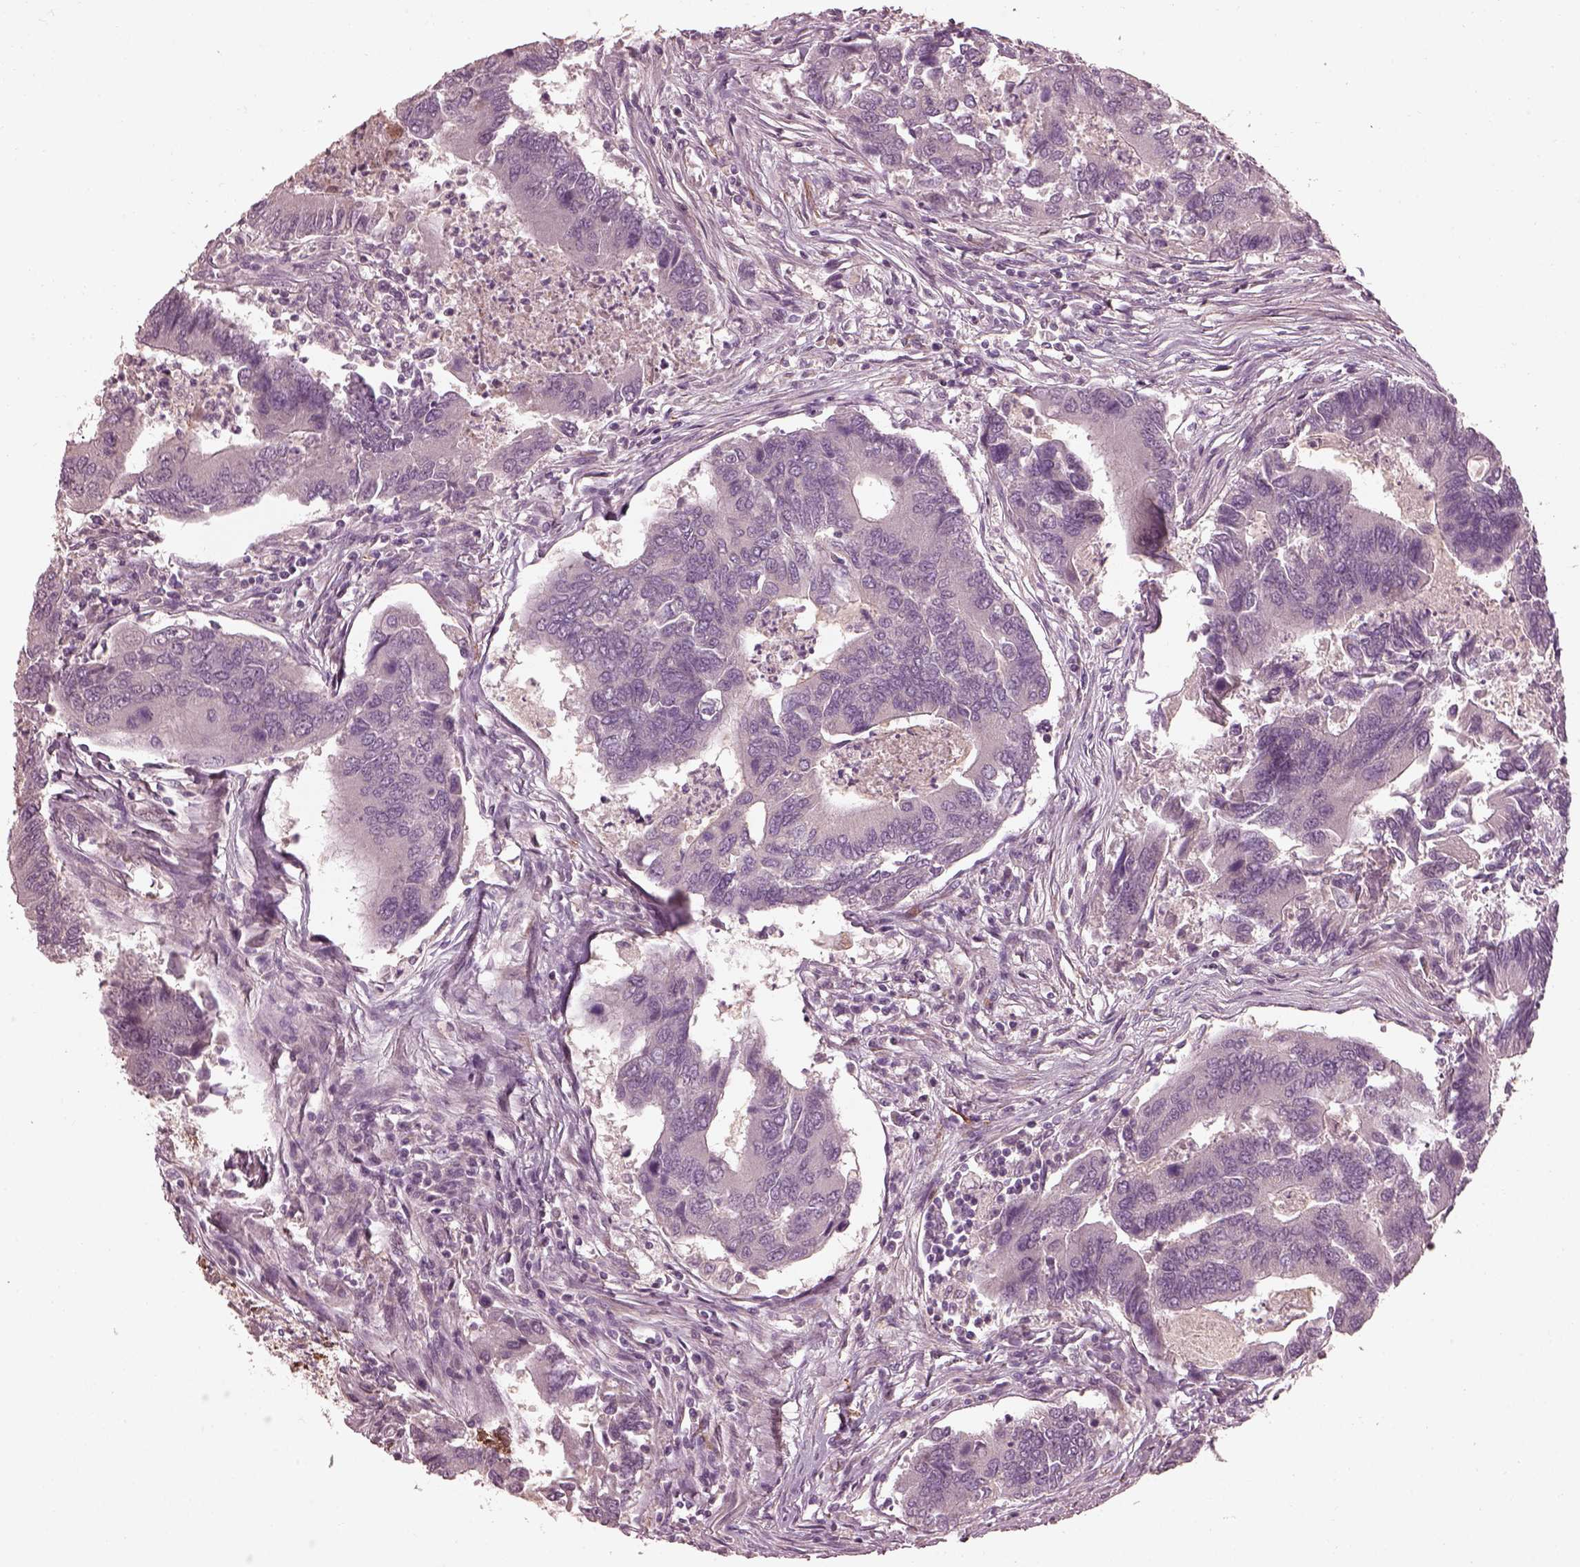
{"staining": {"intensity": "negative", "quantity": "none", "location": "none"}, "tissue": "colorectal cancer", "cell_type": "Tumor cells", "image_type": "cancer", "snomed": [{"axis": "morphology", "description": "Adenocarcinoma, NOS"}, {"axis": "topography", "description": "Colon"}], "caption": "This histopathology image is of colorectal cancer (adenocarcinoma) stained with immunohistochemistry to label a protein in brown with the nuclei are counter-stained blue. There is no positivity in tumor cells.", "gene": "EFEMP1", "patient": {"sex": "female", "age": 67}}